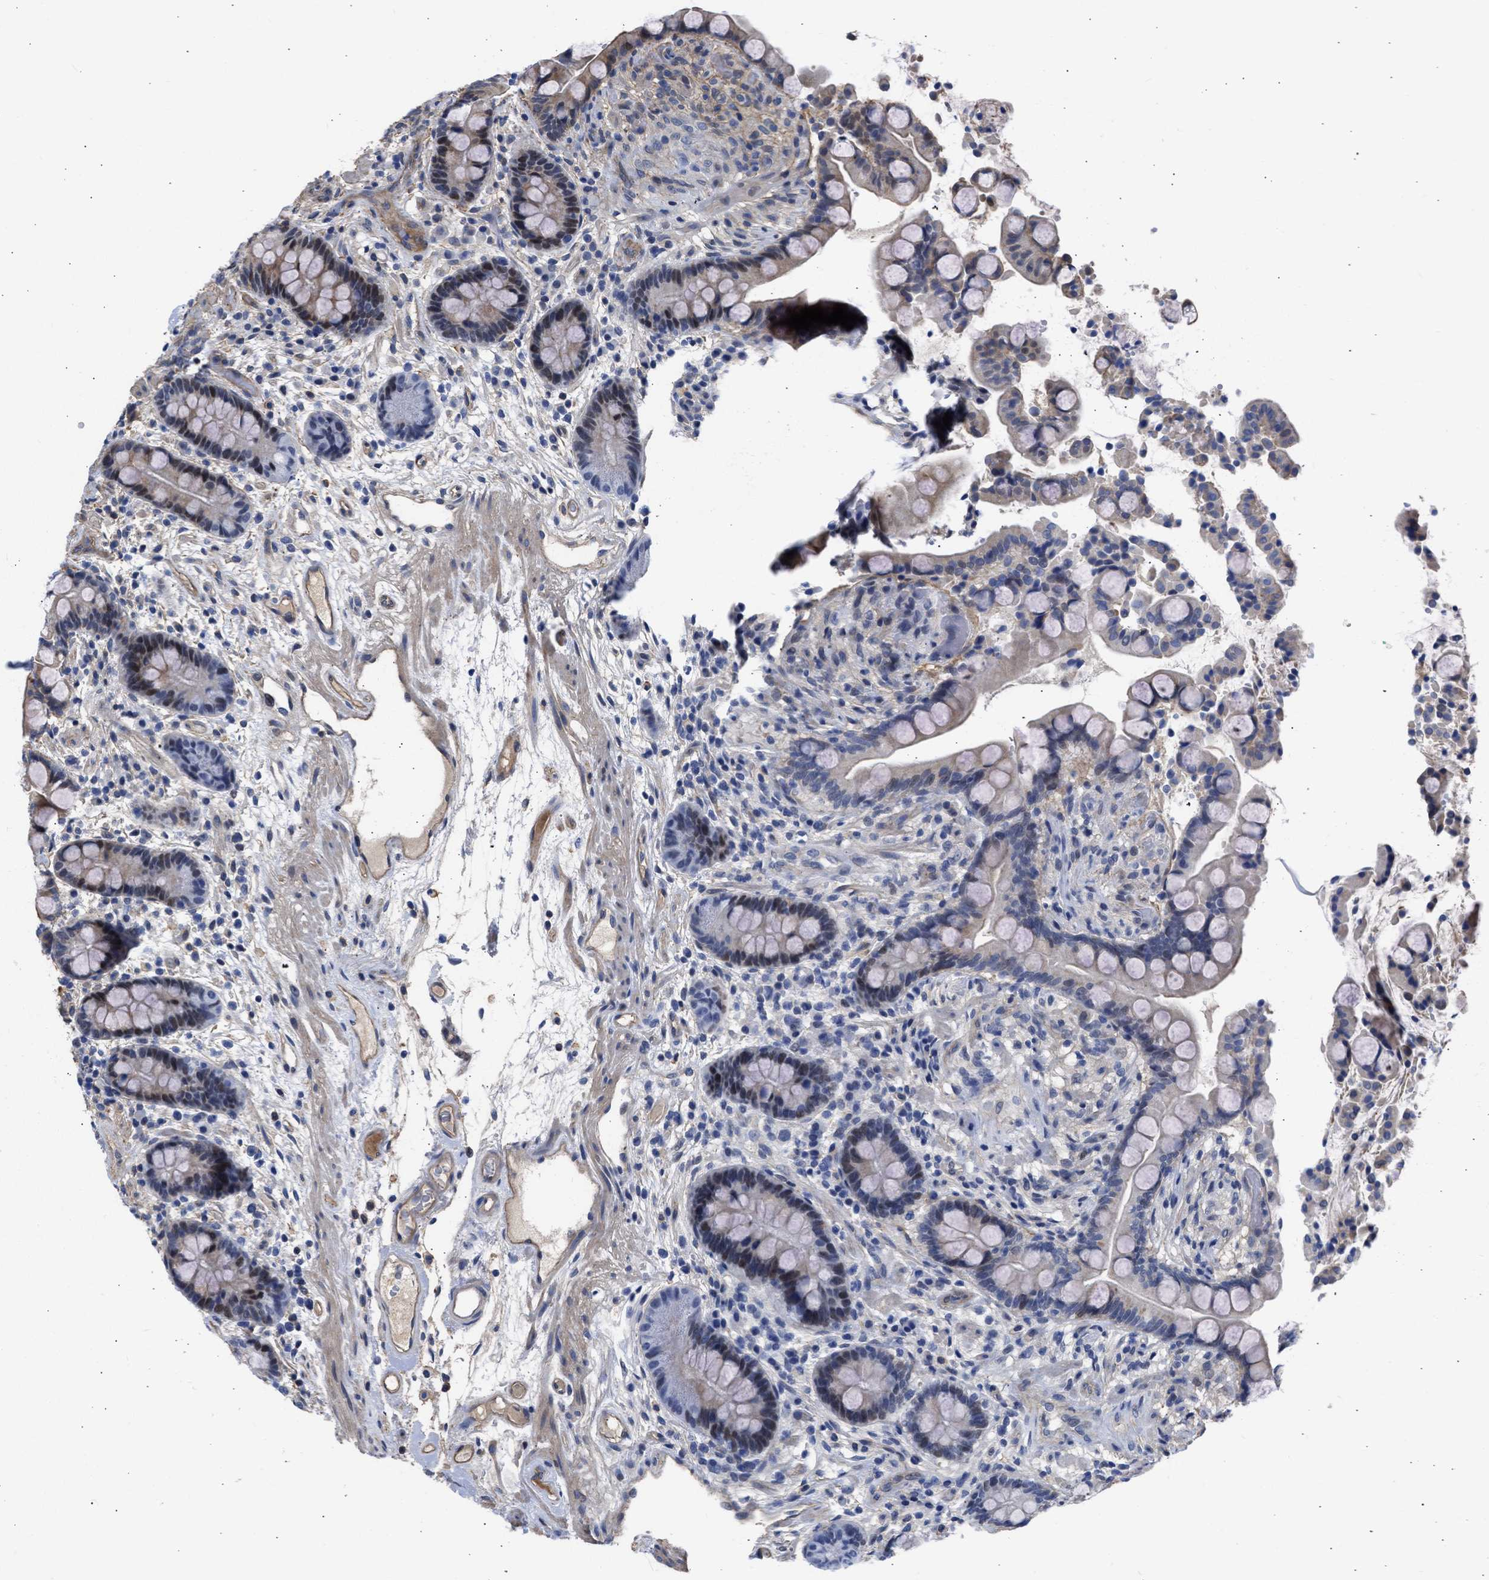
{"staining": {"intensity": "moderate", "quantity": ">75%", "location": "cytoplasmic/membranous"}, "tissue": "colon", "cell_type": "Endothelial cells", "image_type": "normal", "snomed": [{"axis": "morphology", "description": "Normal tissue, NOS"}, {"axis": "topography", "description": "Colon"}], "caption": "This histopathology image shows immunohistochemistry (IHC) staining of unremarkable human colon, with medium moderate cytoplasmic/membranous expression in approximately >75% of endothelial cells.", "gene": "MAS1L", "patient": {"sex": "male", "age": 73}}